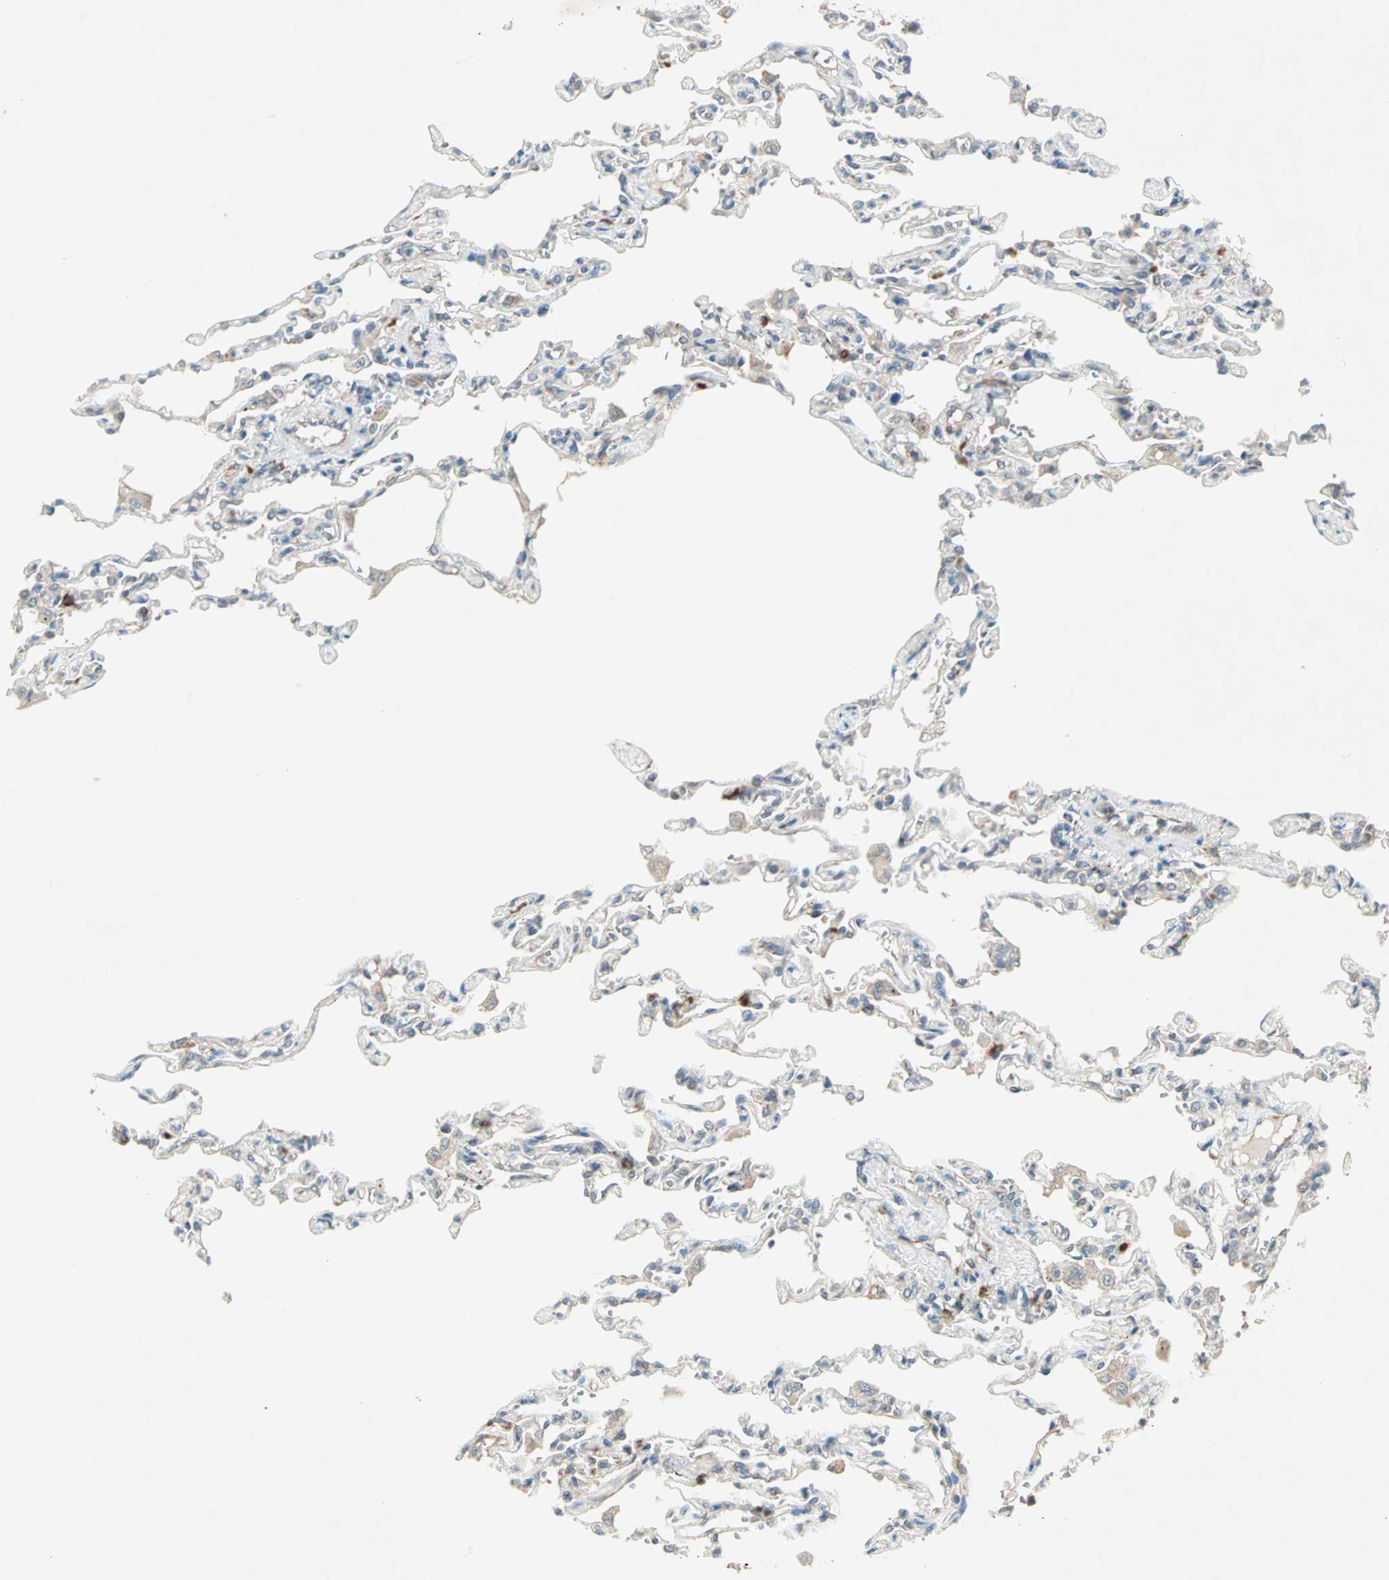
{"staining": {"intensity": "moderate", "quantity": ">75%", "location": "cytoplasmic/membranous,nuclear"}, "tissue": "lung", "cell_type": "Alveolar cells", "image_type": "normal", "snomed": [{"axis": "morphology", "description": "Normal tissue, NOS"}, {"axis": "topography", "description": "Lung"}], "caption": "IHC of normal human lung reveals medium levels of moderate cytoplasmic/membranous,nuclear expression in about >75% of alveolar cells. (Brightfield microscopy of DAB IHC at high magnification).", "gene": "ZNF37A", "patient": {"sex": "male", "age": 21}}